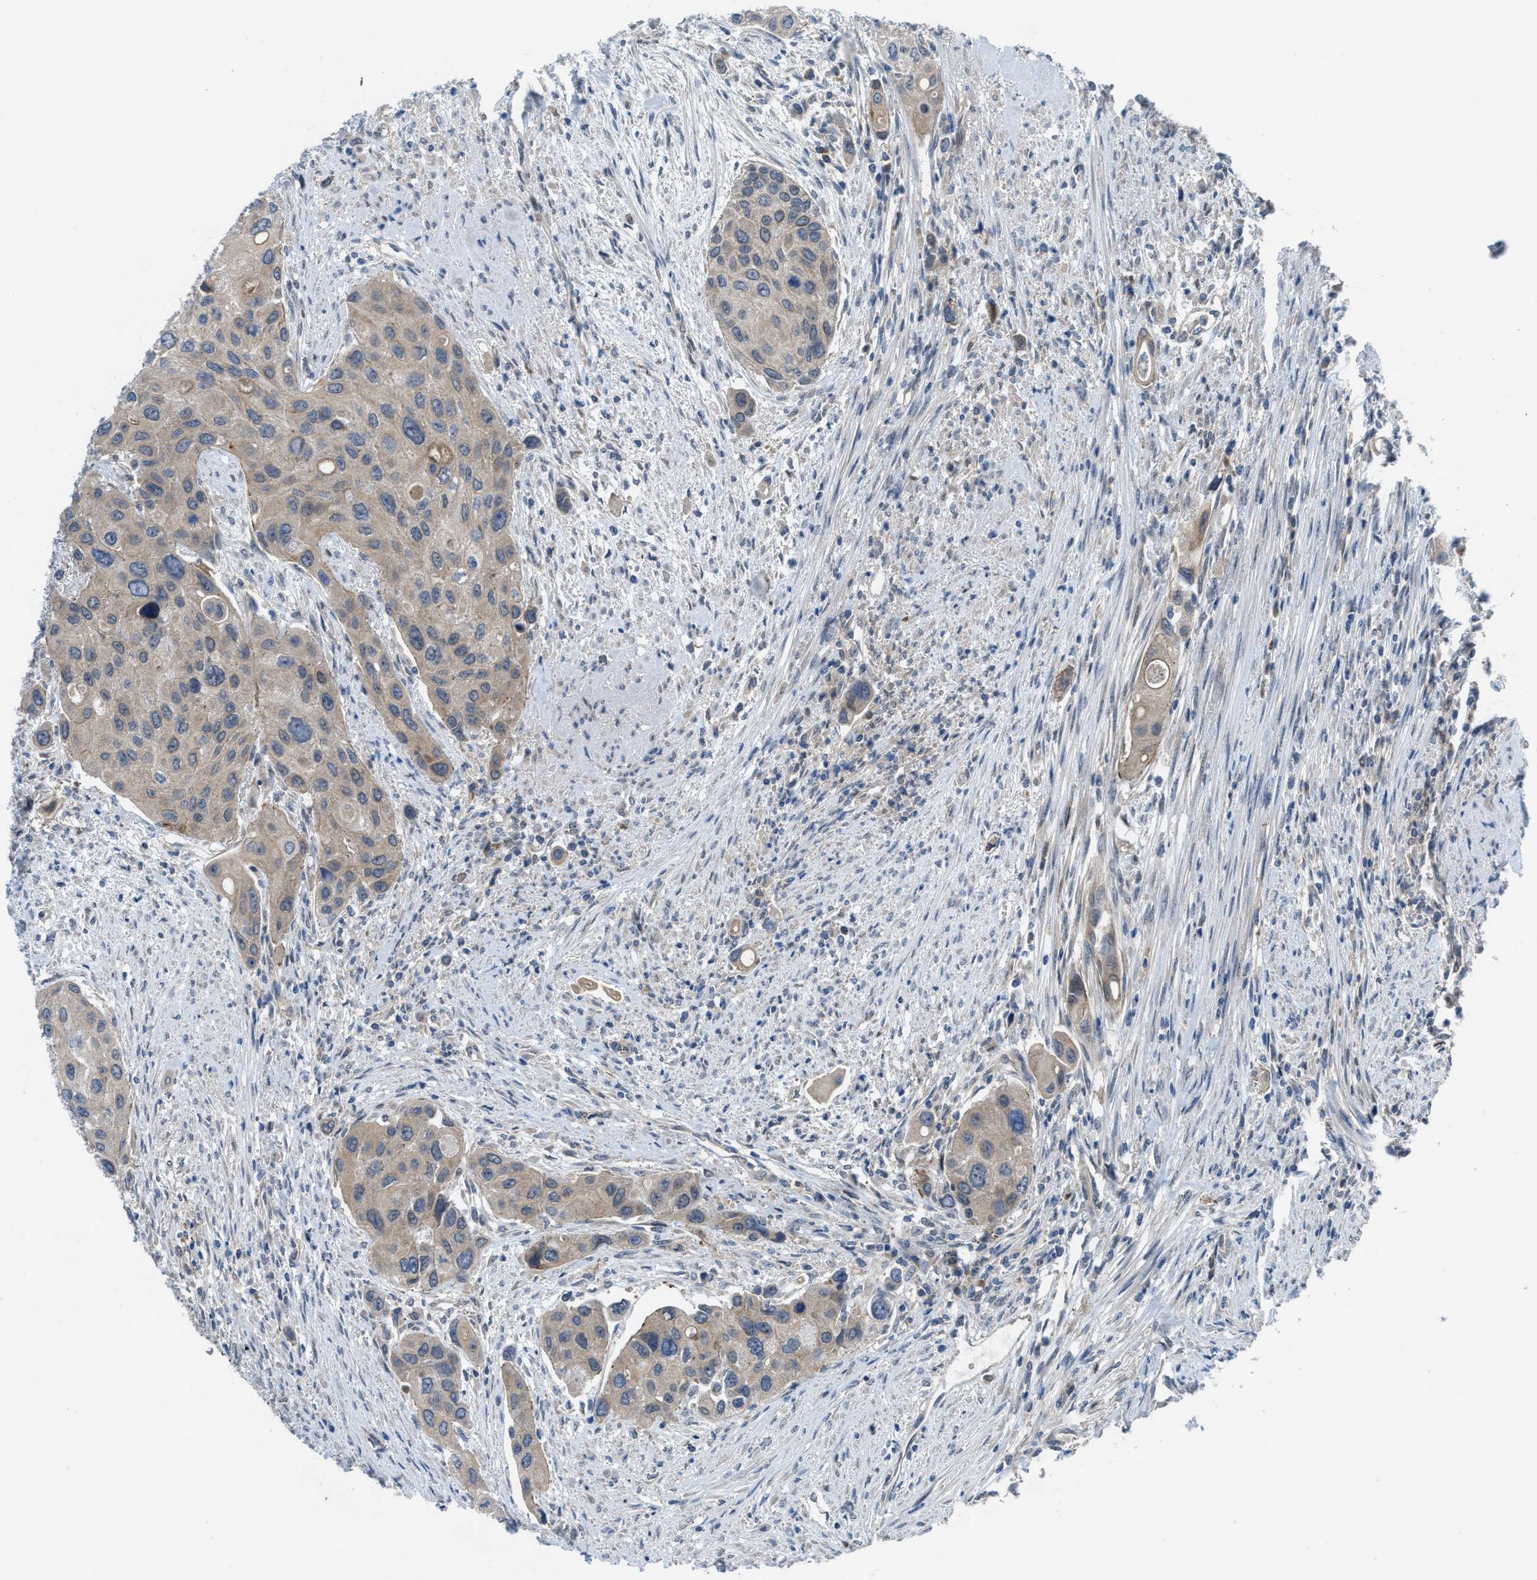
{"staining": {"intensity": "weak", "quantity": ">75%", "location": "cytoplasmic/membranous"}, "tissue": "urothelial cancer", "cell_type": "Tumor cells", "image_type": "cancer", "snomed": [{"axis": "morphology", "description": "Urothelial carcinoma, High grade"}, {"axis": "topography", "description": "Urinary bladder"}], "caption": "About >75% of tumor cells in urothelial carcinoma (high-grade) demonstrate weak cytoplasmic/membranous protein positivity as visualized by brown immunohistochemical staining.", "gene": "BAZ2B", "patient": {"sex": "female", "age": 56}}